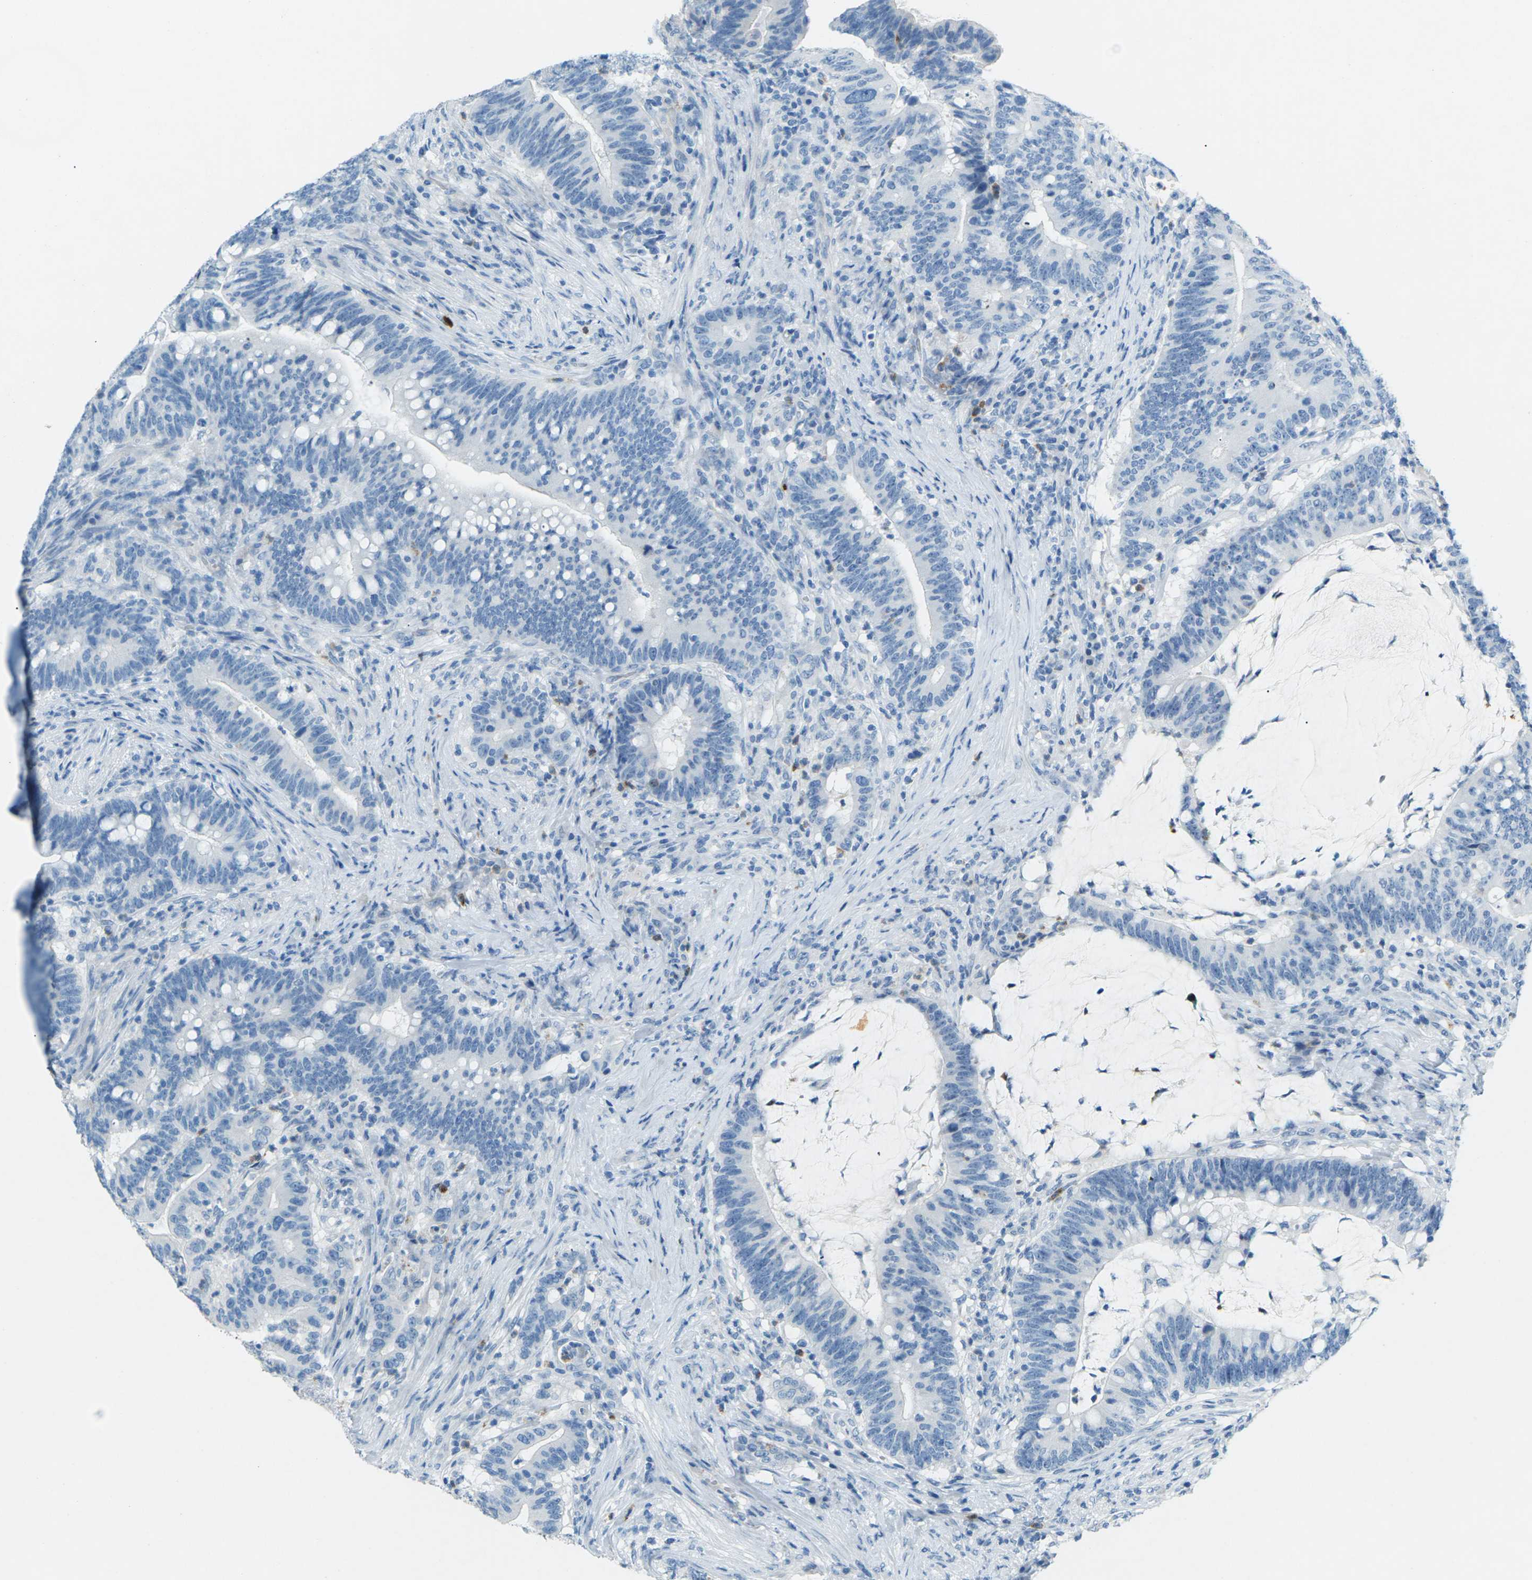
{"staining": {"intensity": "negative", "quantity": "none", "location": "none"}, "tissue": "colorectal cancer", "cell_type": "Tumor cells", "image_type": "cancer", "snomed": [{"axis": "morphology", "description": "Normal tissue, NOS"}, {"axis": "morphology", "description": "Adenocarcinoma, NOS"}, {"axis": "topography", "description": "Colon"}], "caption": "This is an IHC image of human colorectal adenocarcinoma. There is no expression in tumor cells.", "gene": "CDH16", "patient": {"sex": "female", "age": 66}}